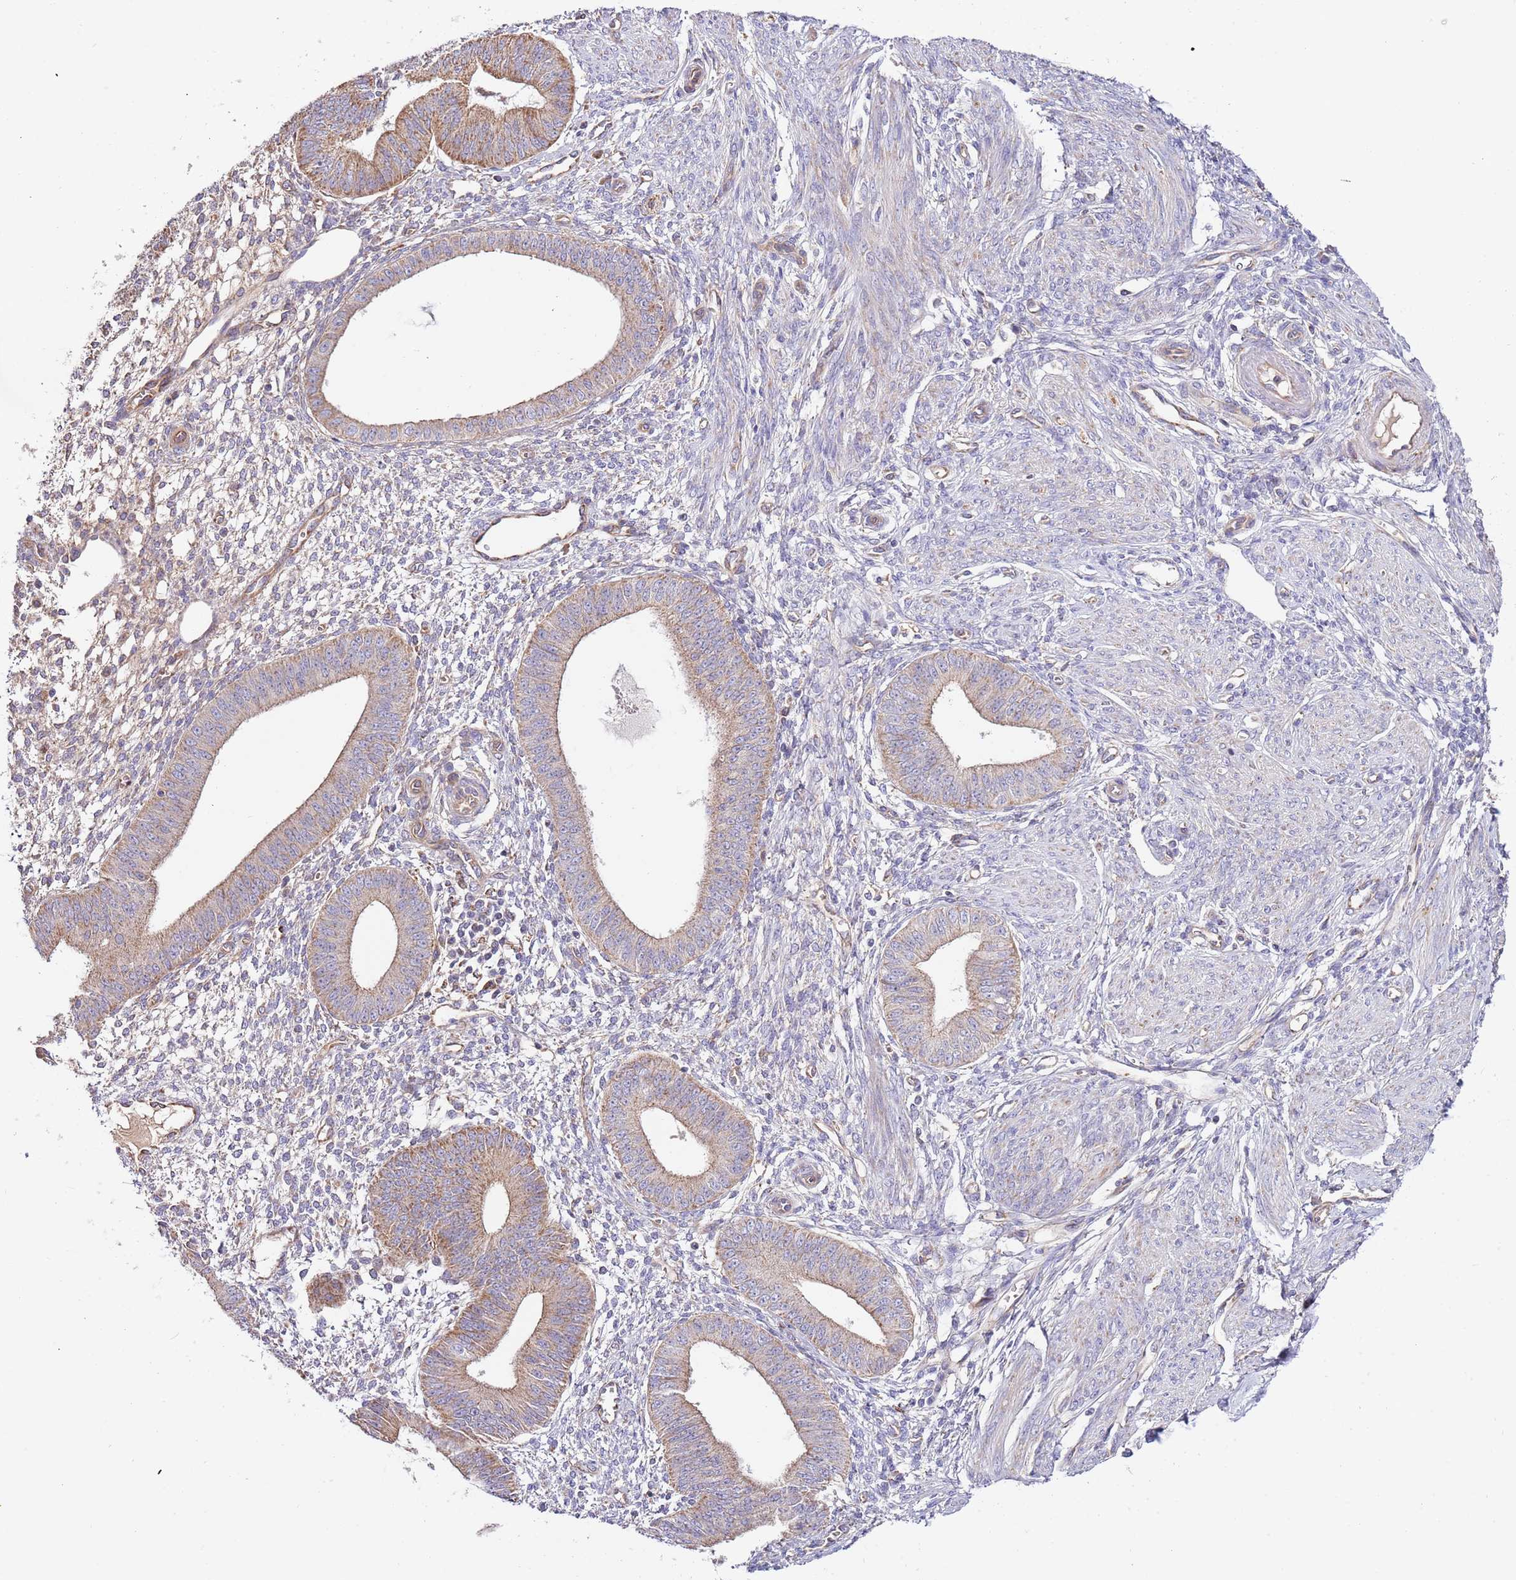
{"staining": {"intensity": "negative", "quantity": "none", "location": "none"}, "tissue": "endometrium", "cell_type": "Cells in endometrial stroma", "image_type": "normal", "snomed": [{"axis": "morphology", "description": "Normal tissue, NOS"}, {"axis": "topography", "description": "Endometrium"}], "caption": "Human endometrium stained for a protein using immunohistochemistry (IHC) displays no positivity in cells in endometrial stroma.", "gene": "DOCK6", "patient": {"sex": "female", "age": 49}}